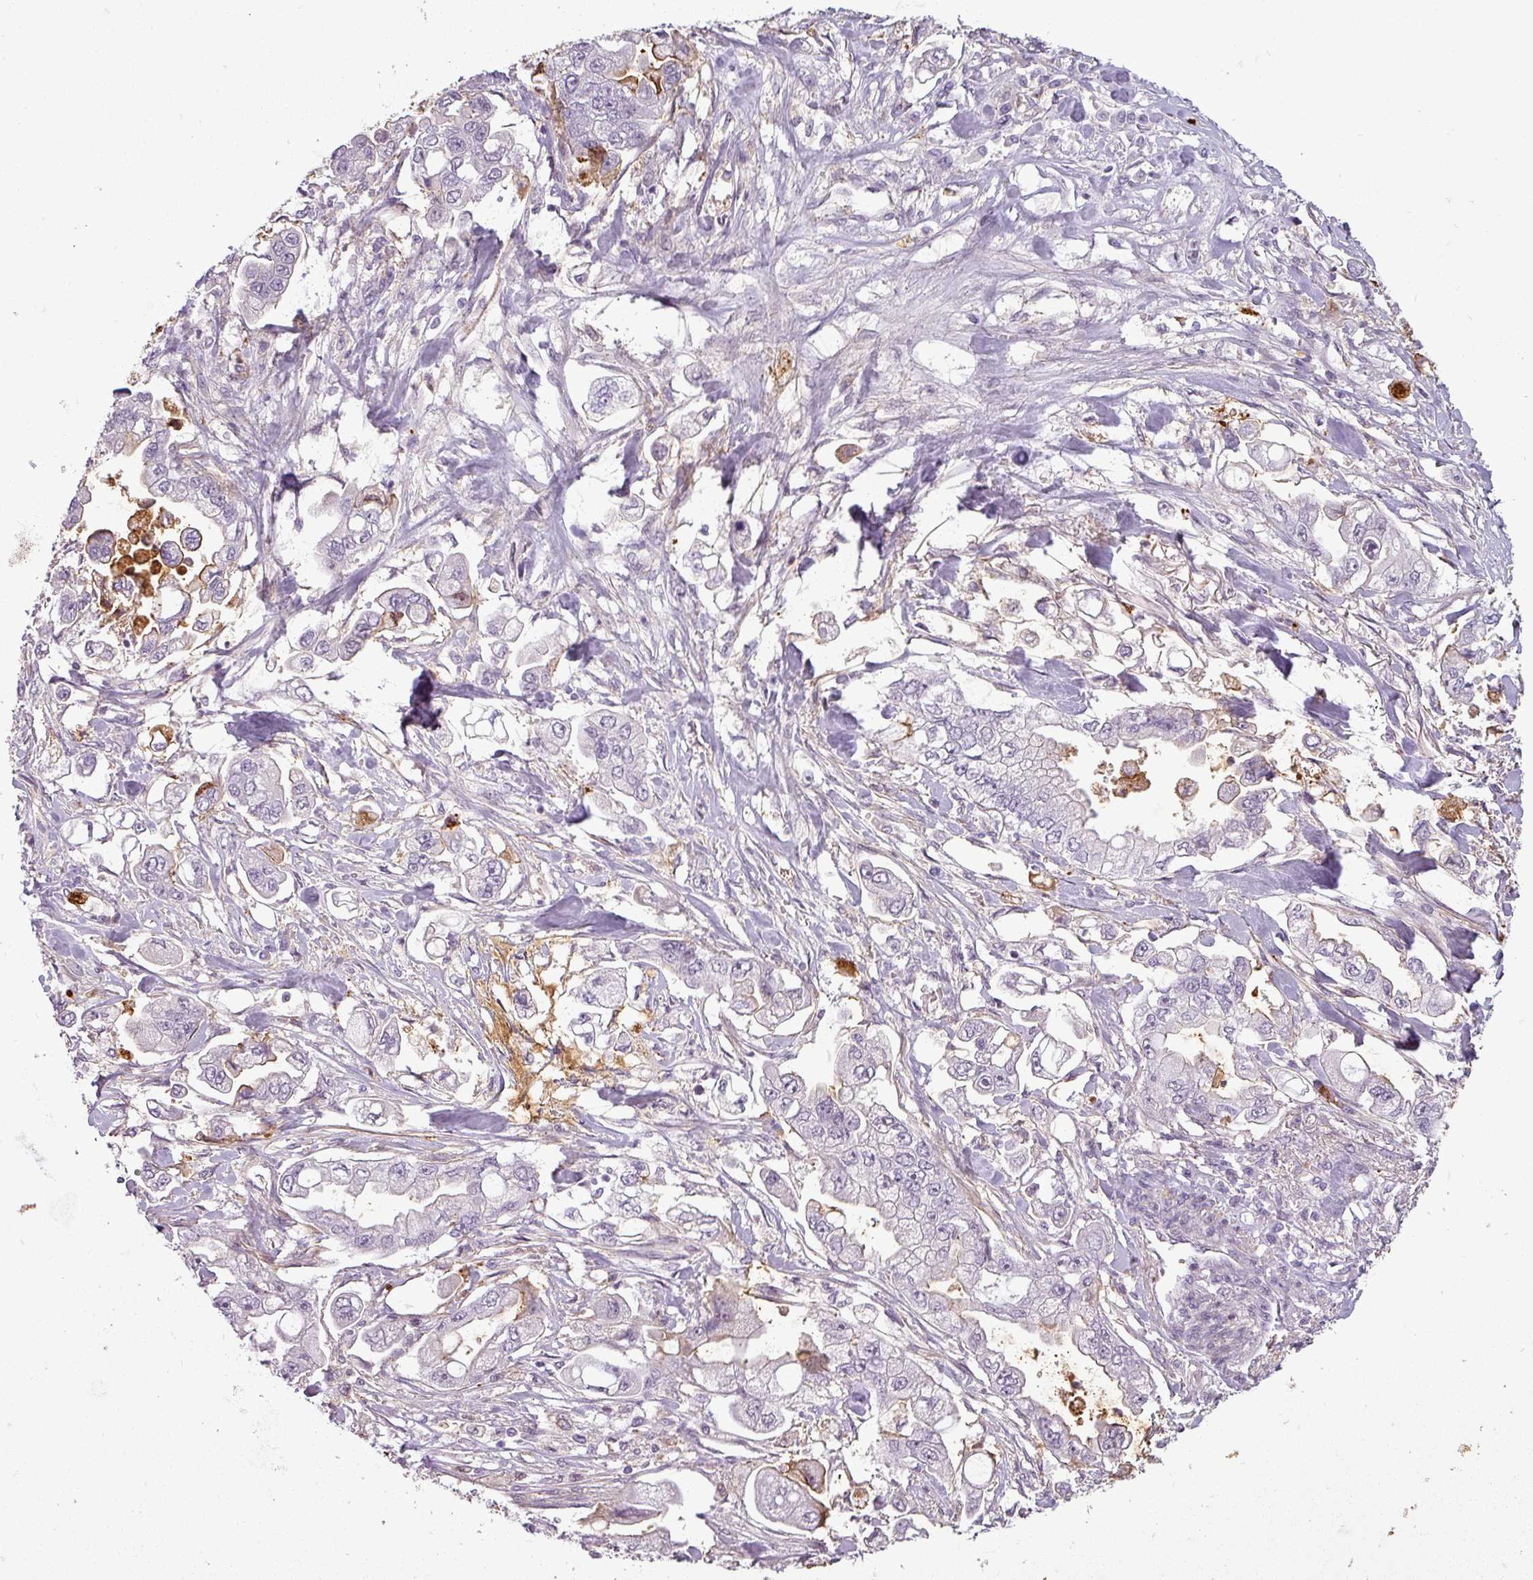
{"staining": {"intensity": "negative", "quantity": "none", "location": "none"}, "tissue": "stomach cancer", "cell_type": "Tumor cells", "image_type": "cancer", "snomed": [{"axis": "morphology", "description": "Adenocarcinoma, NOS"}, {"axis": "topography", "description": "Stomach"}], "caption": "Immunohistochemistry (IHC) photomicrograph of adenocarcinoma (stomach) stained for a protein (brown), which displays no positivity in tumor cells.", "gene": "APOC1", "patient": {"sex": "male", "age": 62}}